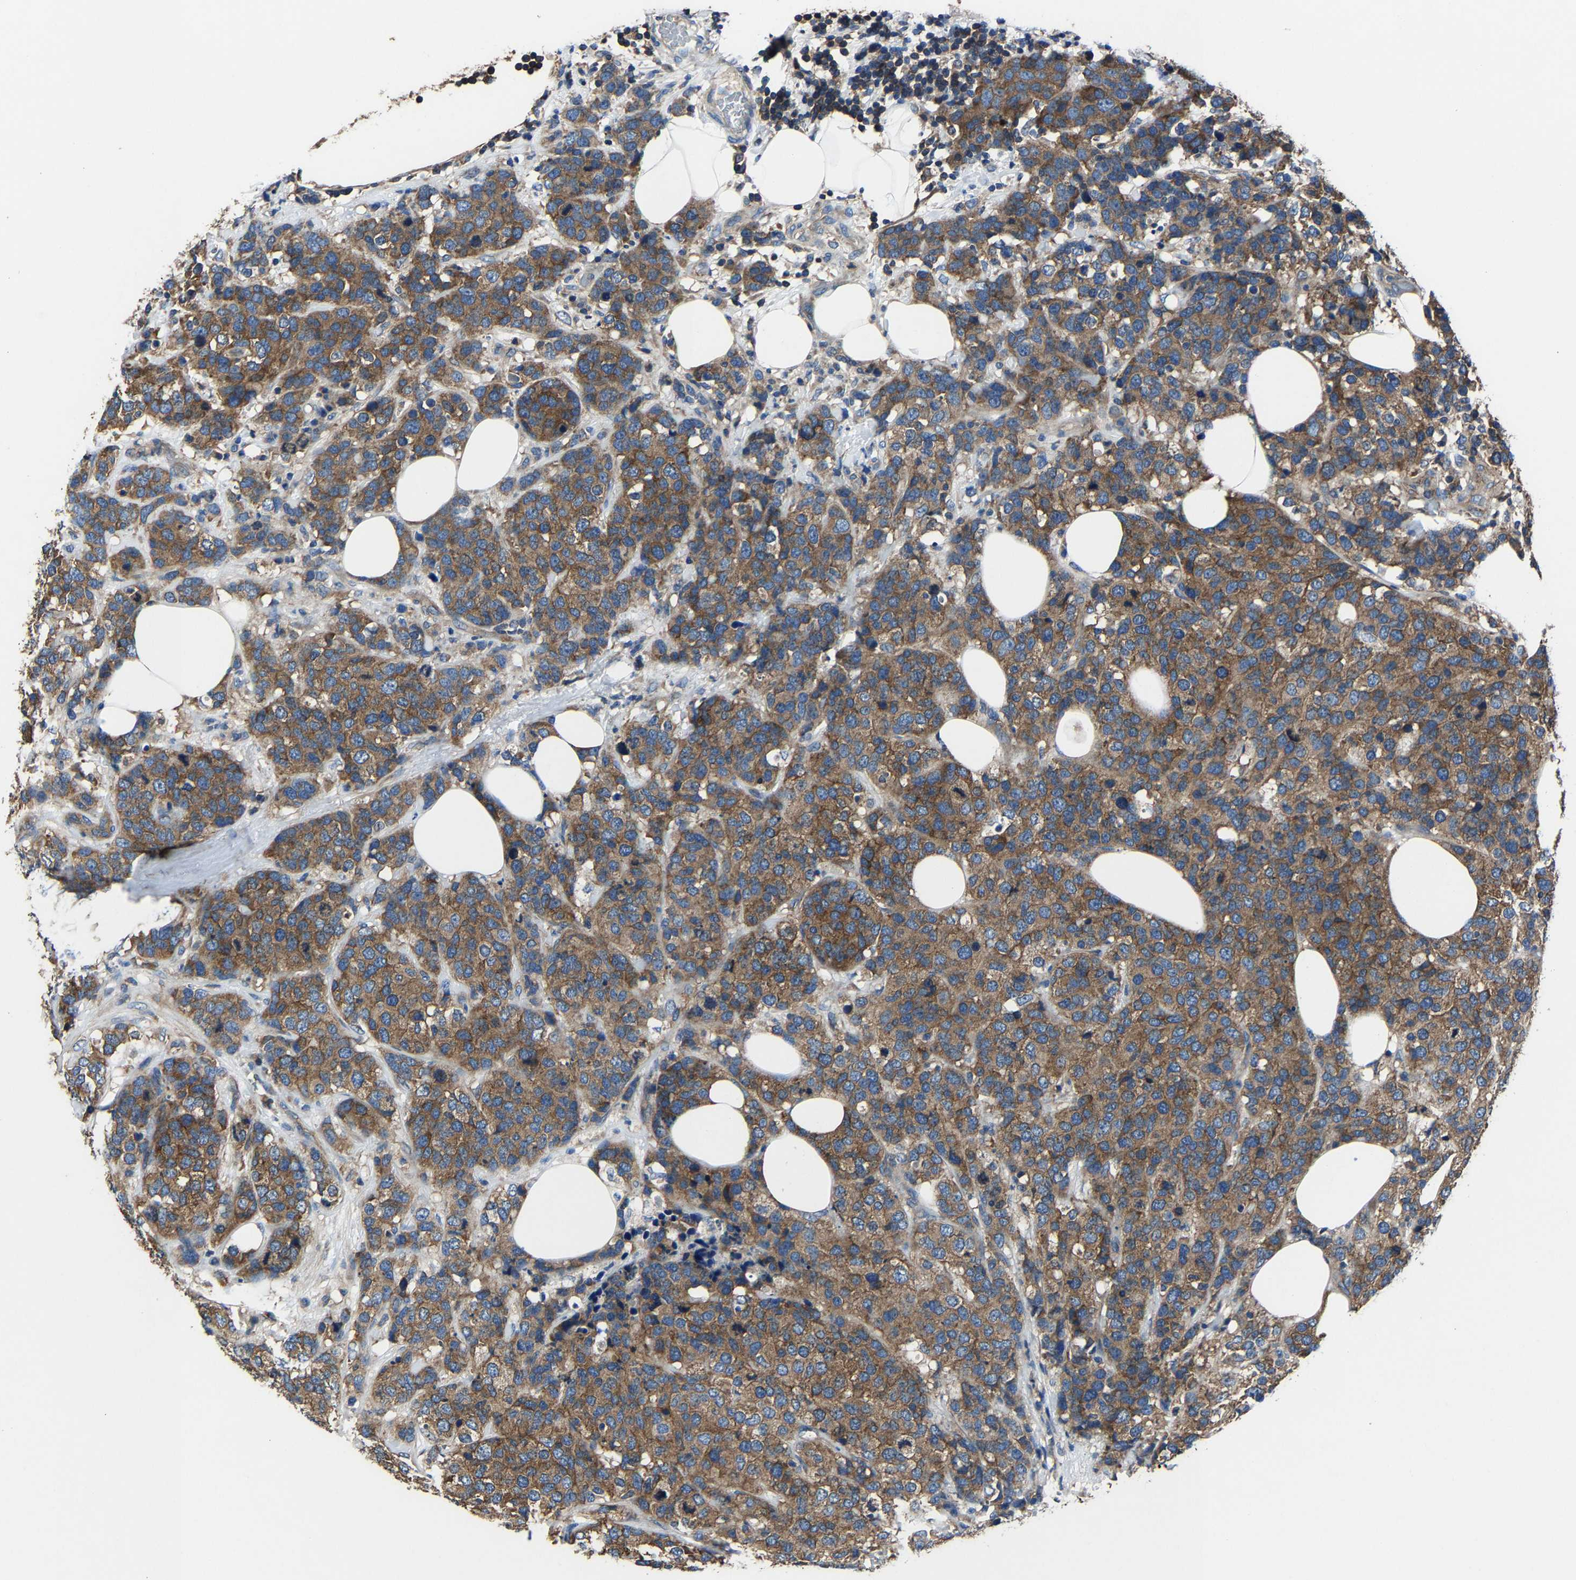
{"staining": {"intensity": "moderate", "quantity": ">75%", "location": "cytoplasmic/membranous"}, "tissue": "breast cancer", "cell_type": "Tumor cells", "image_type": "cancer", "snomed": [{"axis": "morphology", "description": "Lobular carcinoma"}, {"axis": "topography", "description": "Breast"}], "caption": "Protein staining reveals moderate cytoplasmic/membranous positivity in about >75% of tumor cells in lobular carcinoma (breast). (DAB = brown stain, brightfield microscopy at high magnification).", "gene": "KIAA1958", "patient": {"sex": "female", "age": 59}}